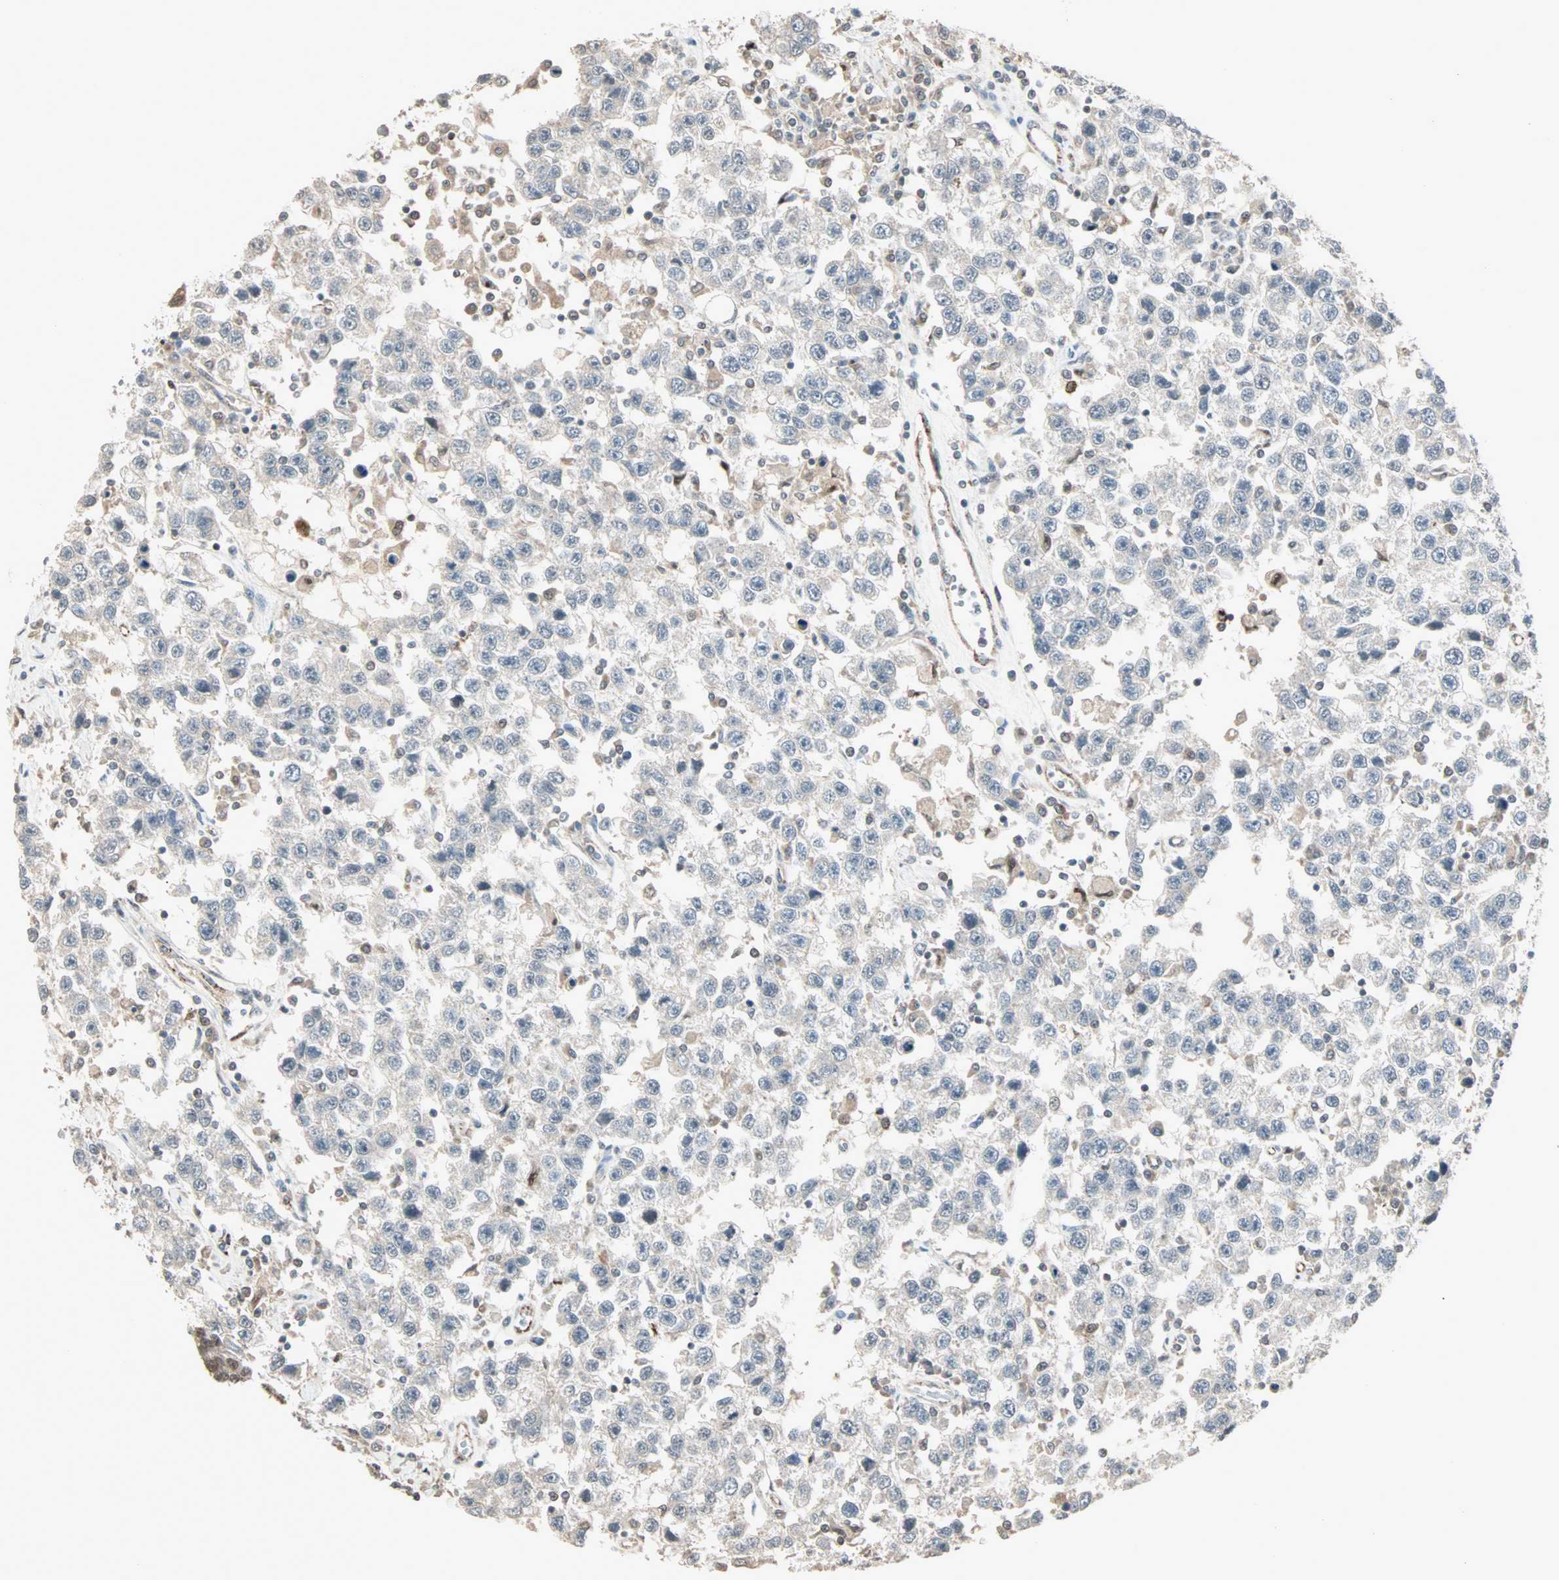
{"staining": {"intensity": "weak", "quantity": ">75%", "location": "cytoplasmic/membranous"}, "tissue": "testis cancer", "cell_type": "Tumor cells", "image_type": "cancer", "snomed": [{"axis": "morphology", "description": "Seminoma, NOS"}, {"axis": "topography", "description": "Testis"}], "caption": "The image demonstrates a brown stain indicating the presence of a protein in the cytoplasmic/membranous of tumor cells in testis cancer (seminoma). (DAB (3,3'-diaminobenzidine) IHC, brown staining for protein, blue staining for nuclei).", "gene": "KDM4A", "patient": {"sex": "male", "age": 41}}